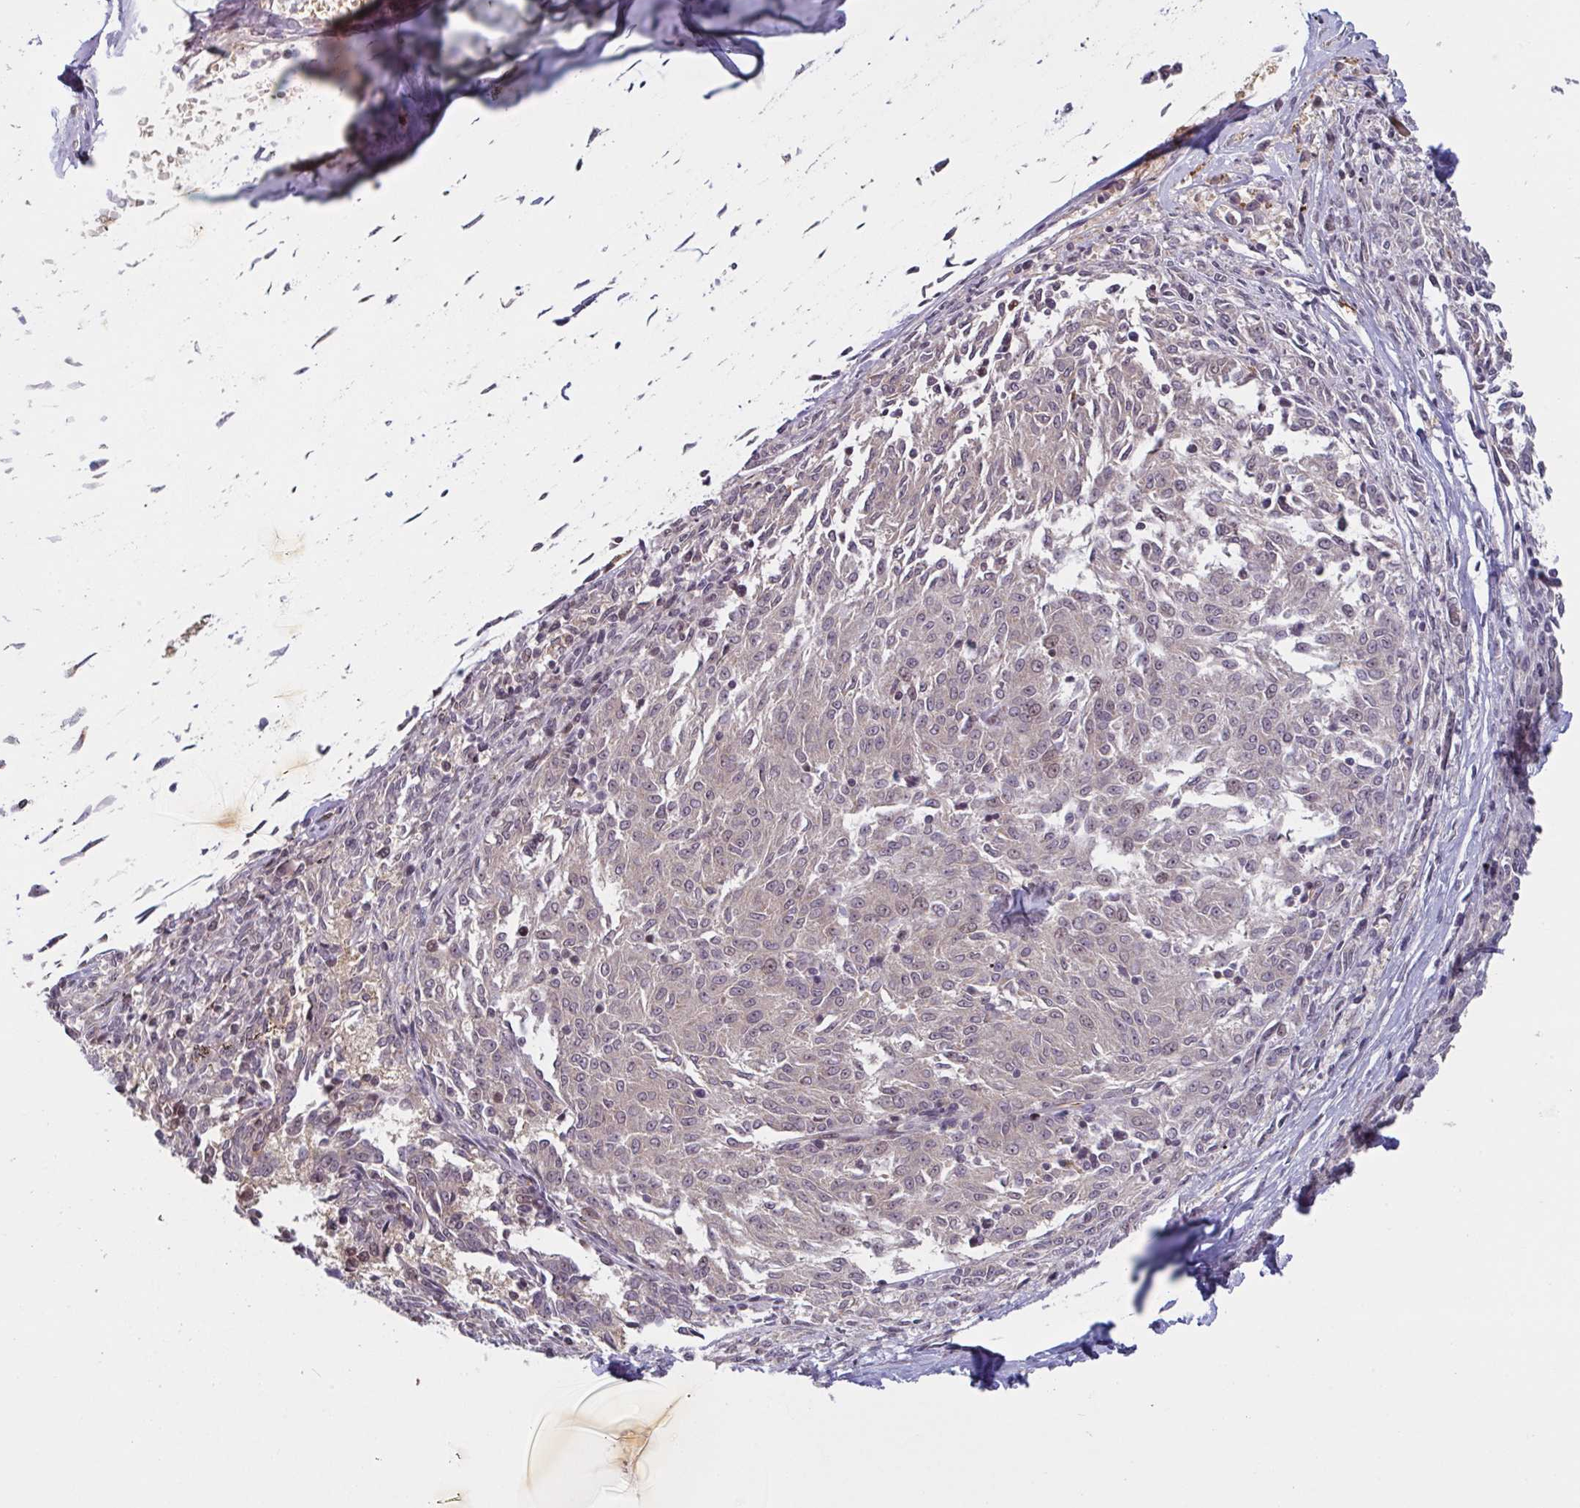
{"staining": {"intensity": "negative", "quantity": "none", "location": "none"}, "tissue": "melanoma", "cell_type": "Tumor cells", "image_type": "cancer", "snomed": [{"axis": "morphology", "description": "Malignant melanoma, NOS"}, {"axis": "topography", "description": "Skin"}], "caption": "This is an immunohistochemistry (IHC) micrograph of human malignant melanoma. There is no staining in tumor cells.", "gene": "NLRP13", "patient": {"sex": "female", "age": 72}}